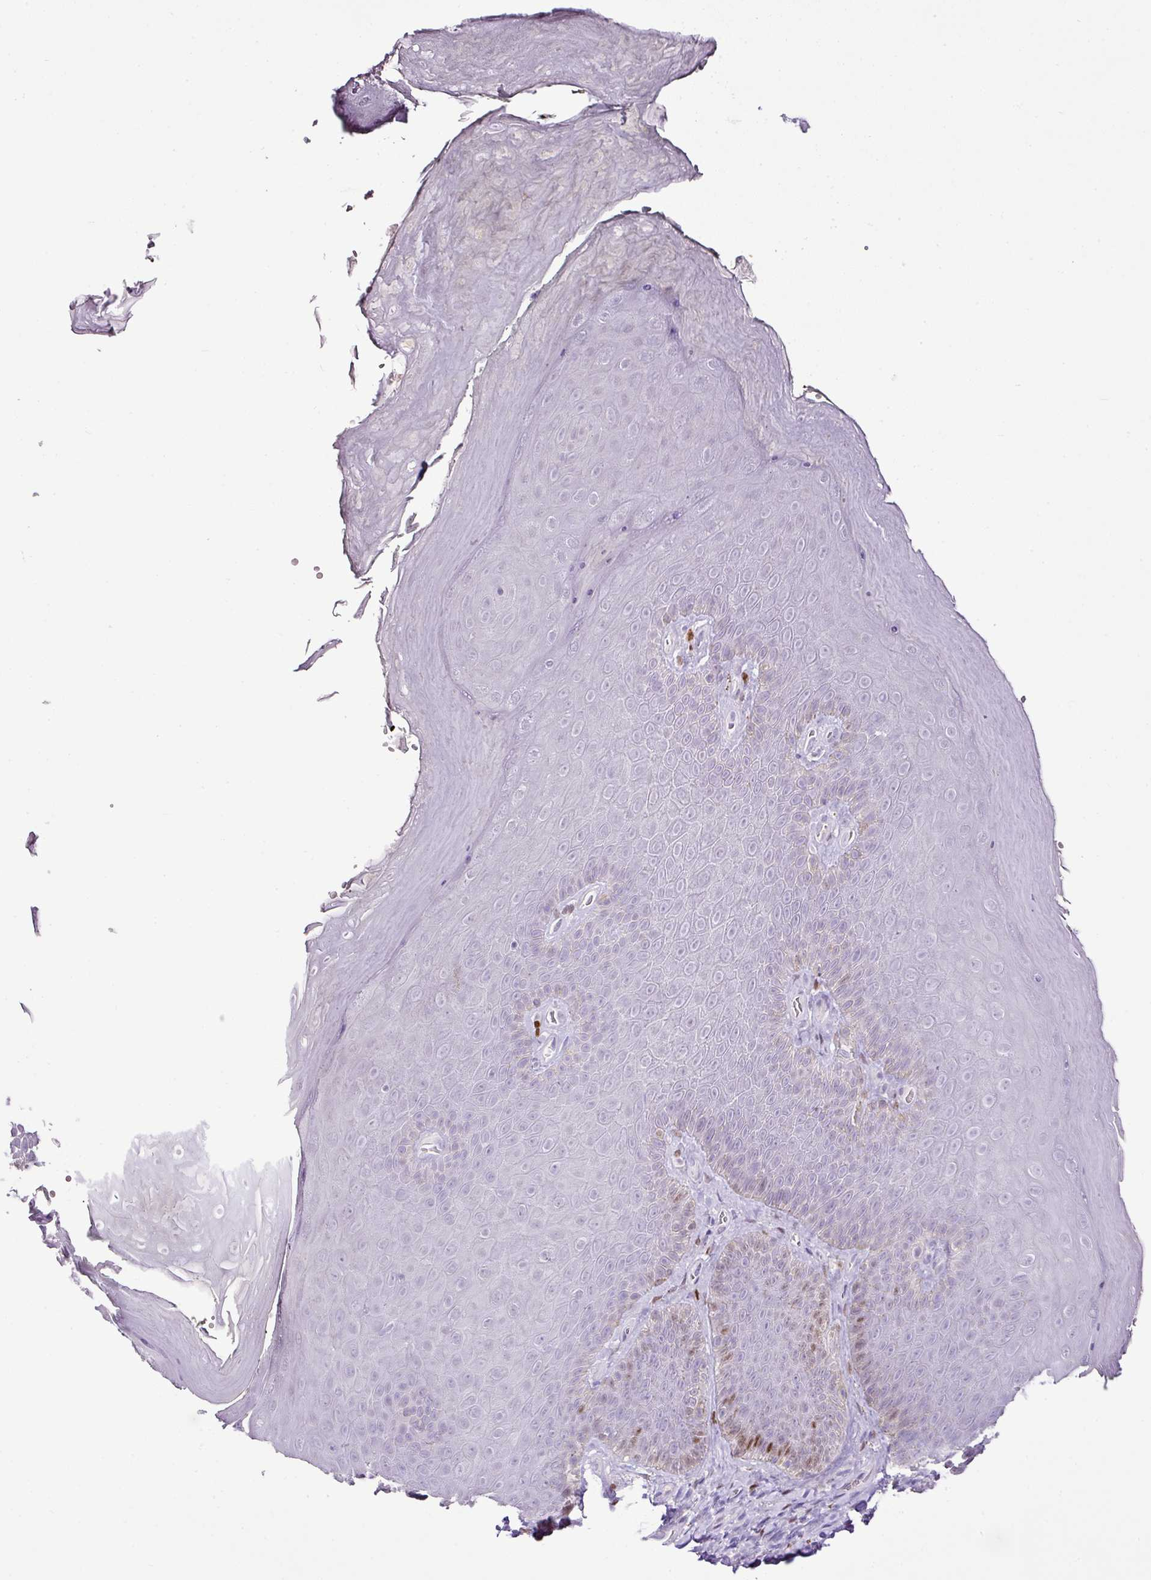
{"staining": {"intensity": "negative", "quantity": "none", "location": "none"}, "tissue": "skin", "cell_type": "Epidermal cells", "image_type": "normal", "snomed": [{"axis": "morphology", "description": "Normal tissue, NOS"}, {"axis": "topography", "description": "Anal"}, {"axis": "topography", "description": "Peripheral nerve tissue"}], "caption": "Immunohistochemistry (IHC) image of normal skin stained for a protein (brown), which displays no positivity in epidermal cells. The staining was performed using DAB (3,3'-diaminobenzidine) to visualize the protein expression in brown, while the nuclei were stained in blue with hematoxylin (Magnification: 20x).", "gene": "ESR1", "patient": {"sex": "male", "age": 53}}